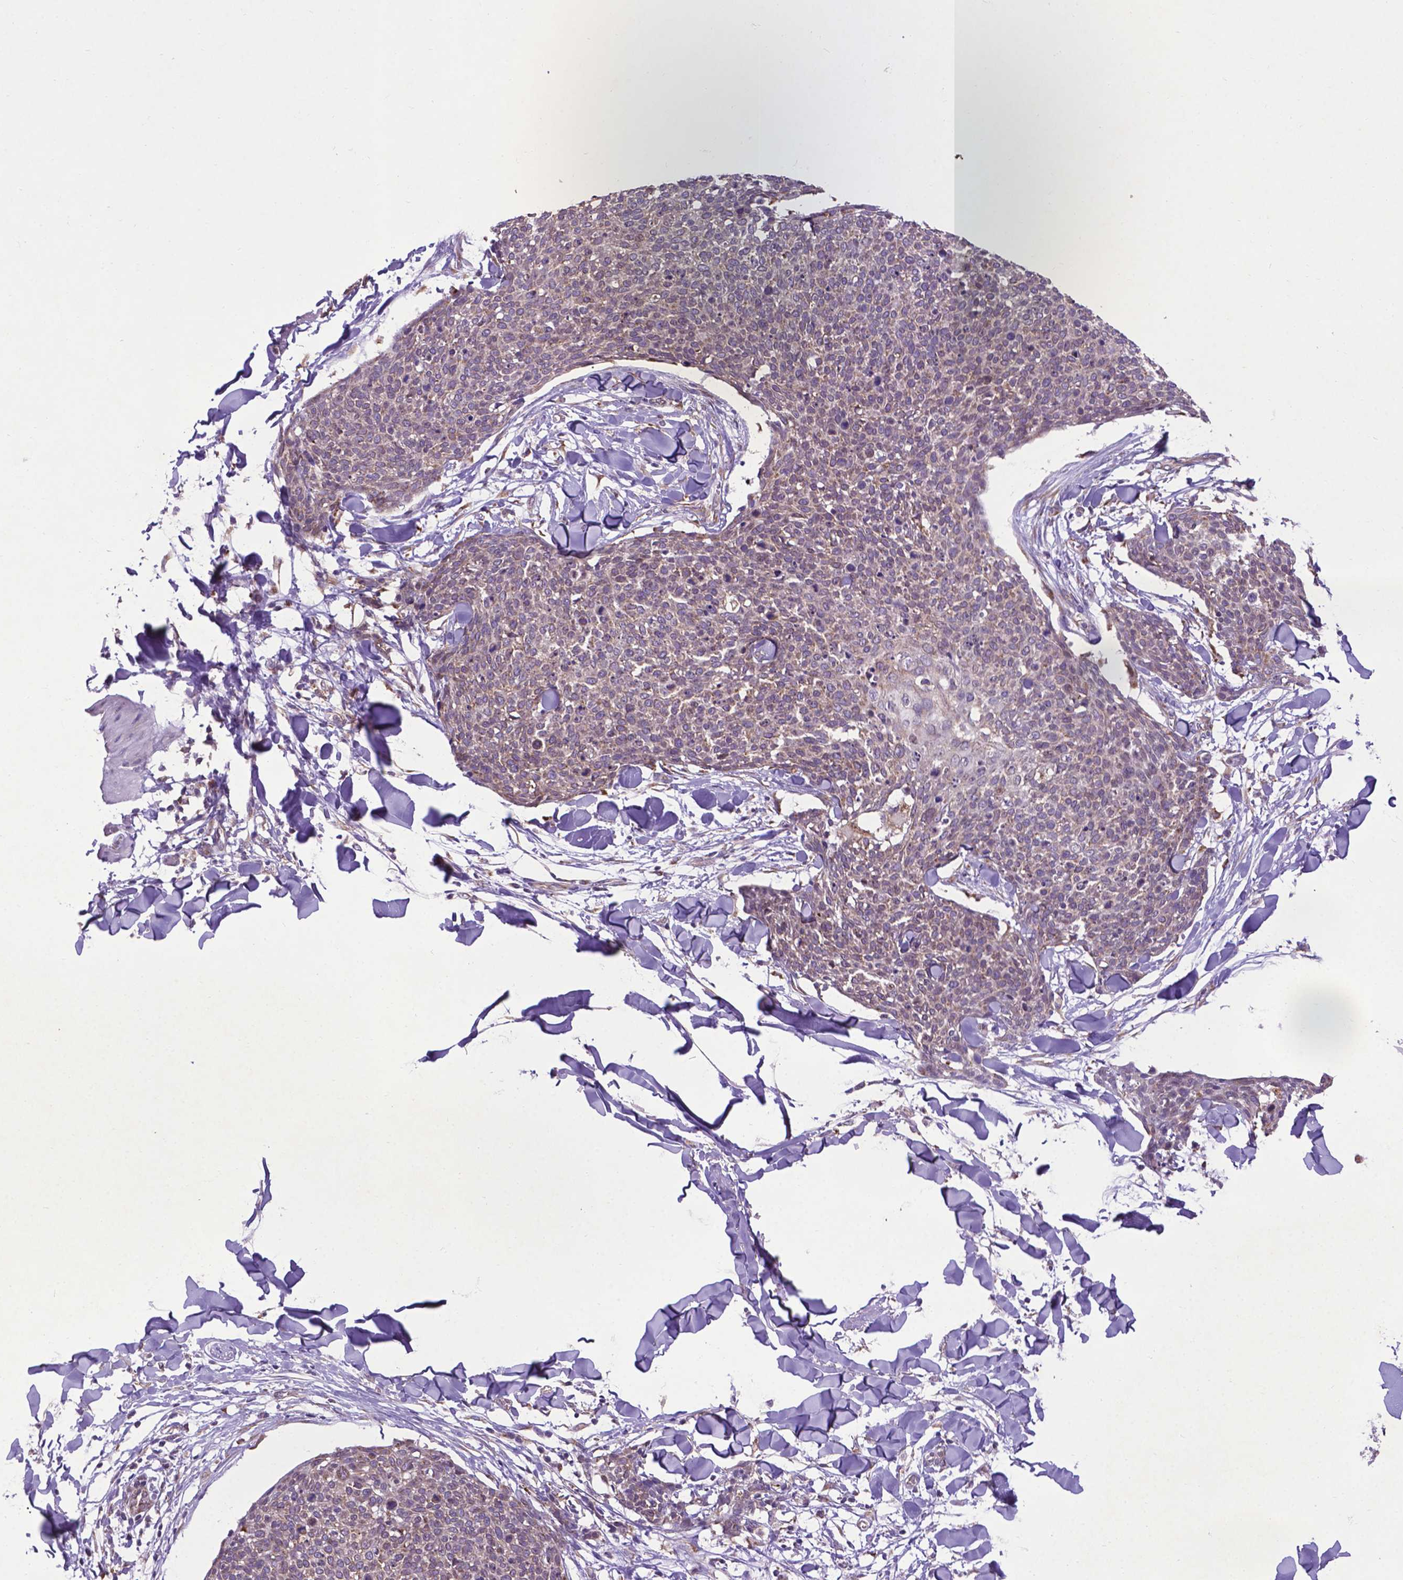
{"staining": {"intensity": "negative", "quantity": "none", "location": "none"}, "tissue": "skin cancer", "cell_type": "Tumor cells", "image_type": "cancer", "snomed": [{"axis": "morphology", "description": "Squamous cell carcinoma, NOS"}, {"axis": "topography", "description": "Skin"}, {"axis": "topography", "description": "Vulva"}], "caption": "Immunohistochemical staining of human squamous cell carcinoma (skin) displays no significant positivity in tumor cells.", "gene": "WDR83OS", "patient": {"sex": "female", "age": 75}}